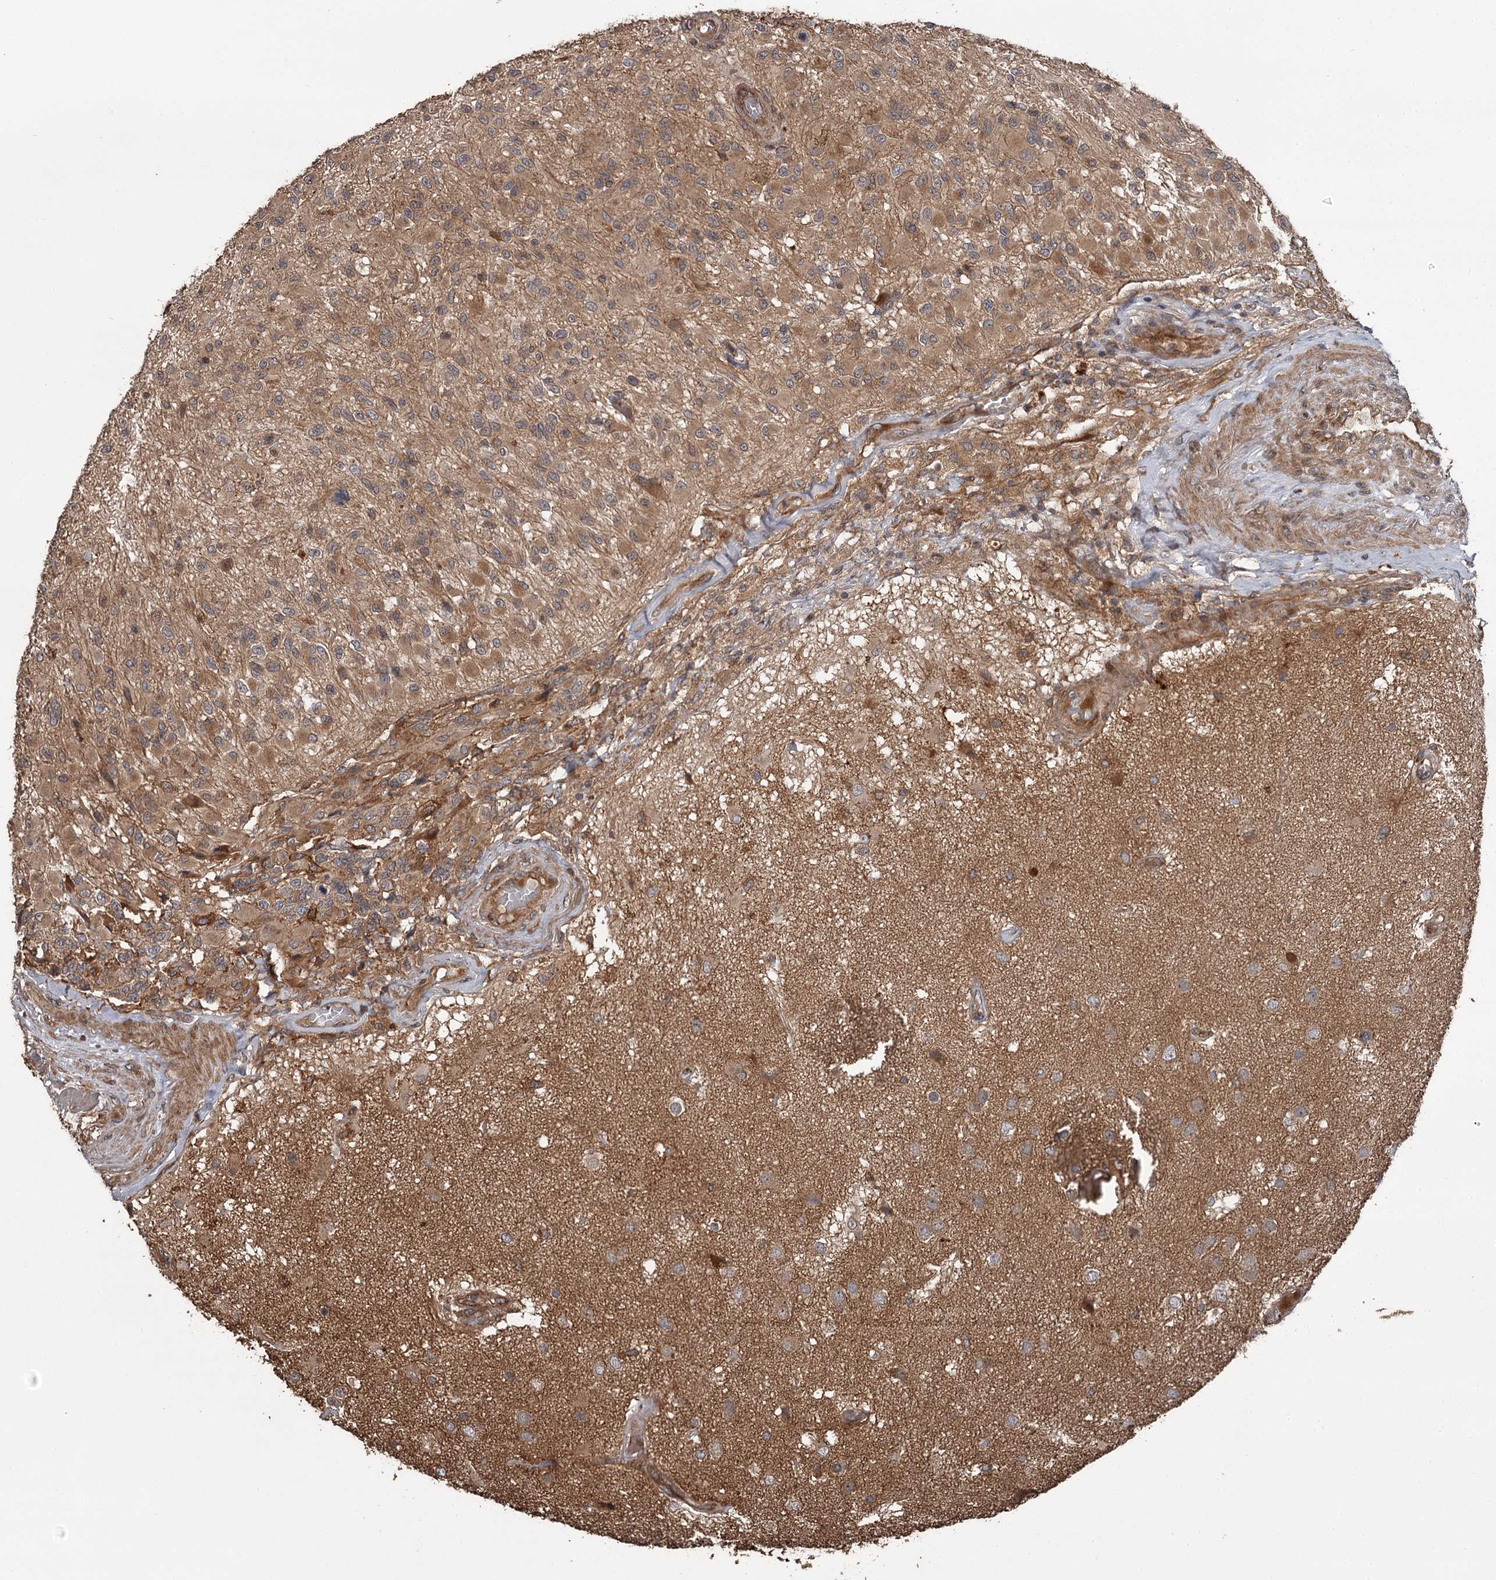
{"staining": {"intensity": "moderate", "quantity": ">75%", "location": "cytoplasmic/membranous"}, "tissue": "glioma", "cell_type": "Tumor cells", "image_type": "cancer", "snomed": [{"axis": "morphology", "description": "Glioma, malignant, High grade"}, {"axis": "morphology", "description": "Glioblastoma, NOS"}, {"axis": "topography", "description": "Brain"}], "caption": "IHC of human high-grade glioma (malignant) shows medium levels of moderate cytoplasmic/membranous staining in about >75% of tumor cells.", "gene": "RAB21", "patient": {"sex": "male", "age": 60}}